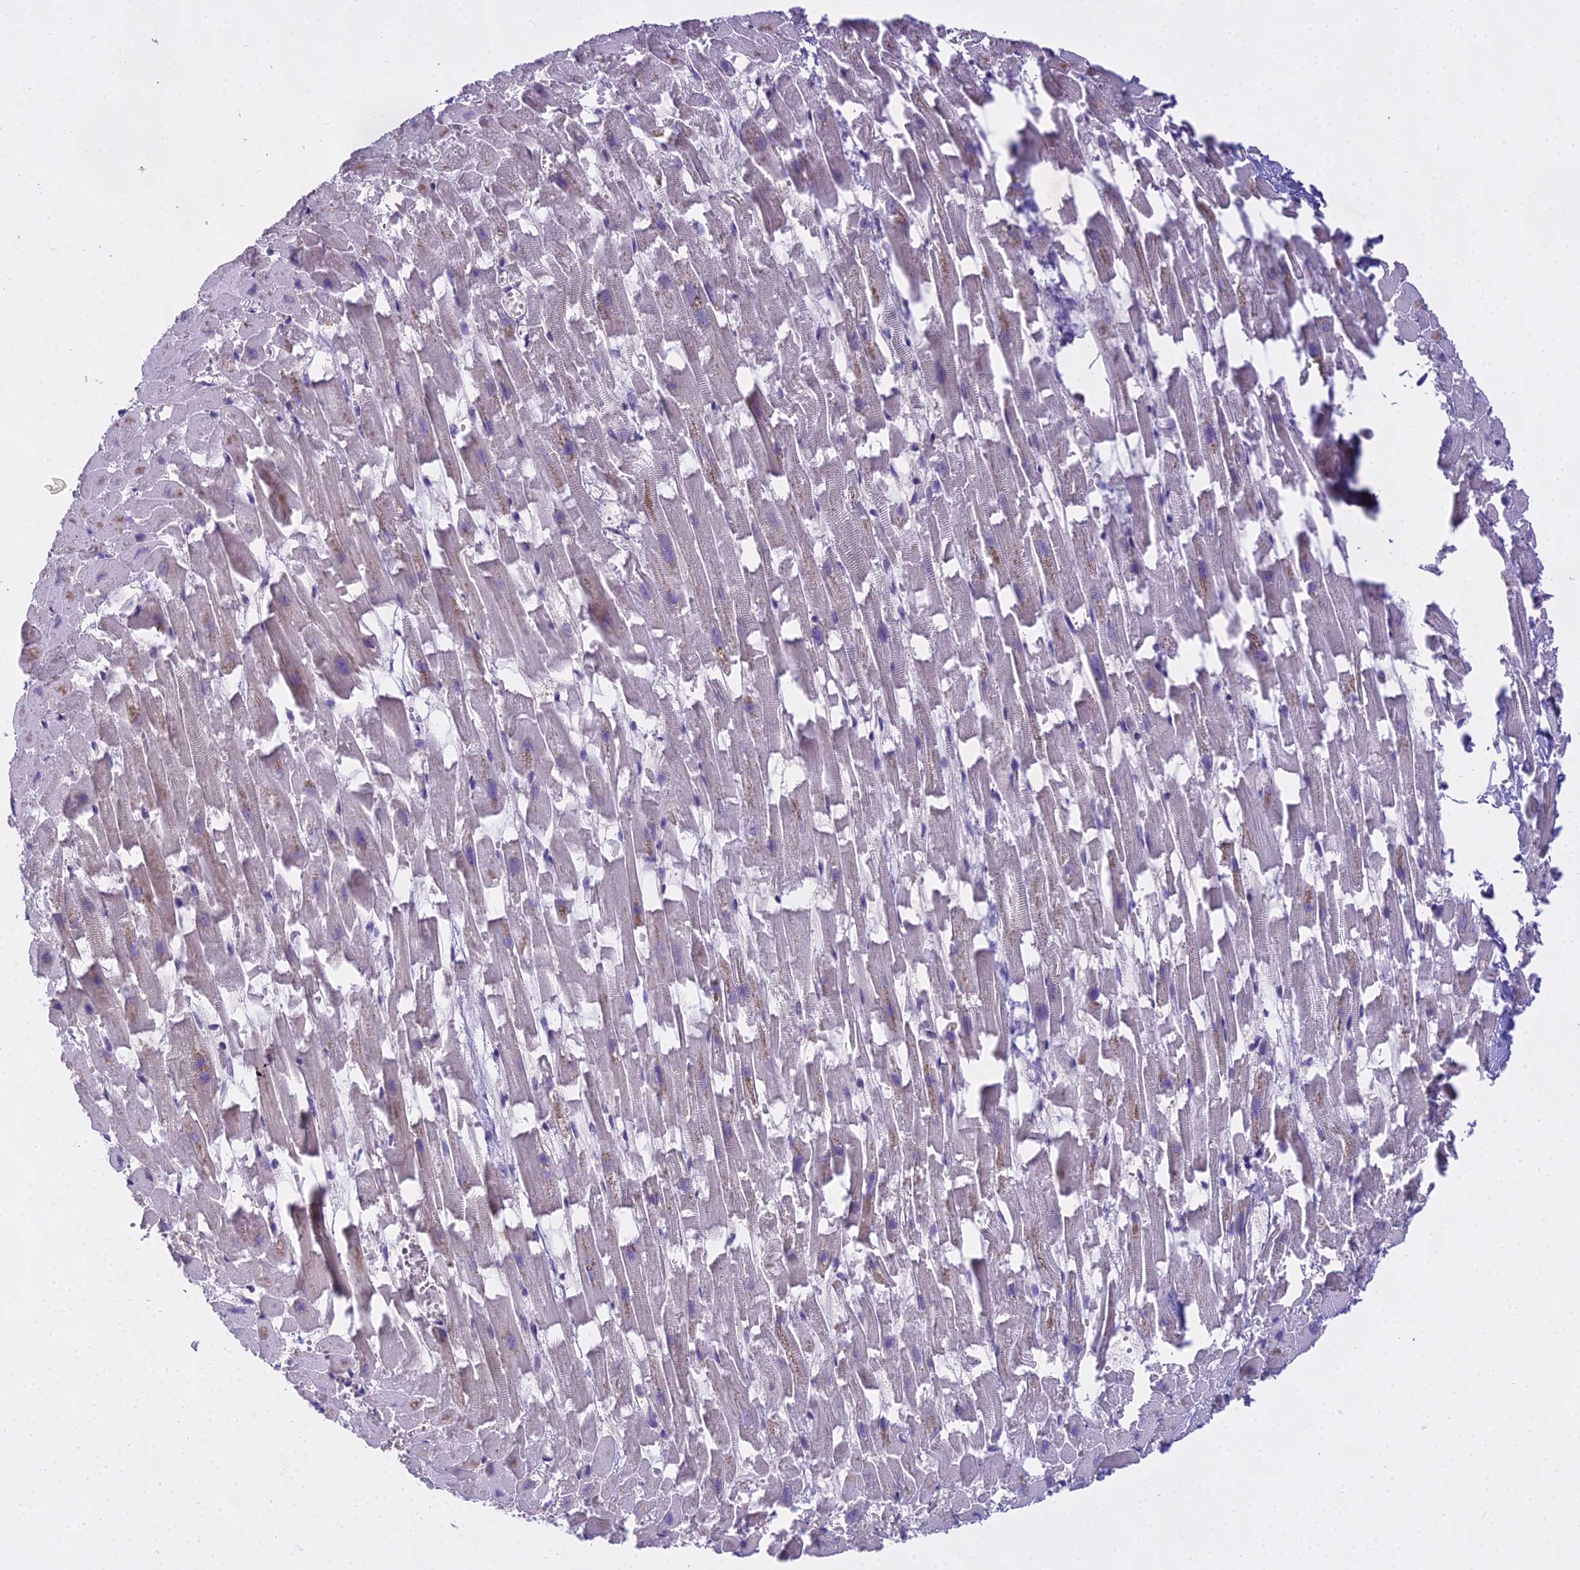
{"staining": {"intensity": "negative", "quantity": "none", "location": "none"}, "tissue": "heart muscle", "cell_type": "Cardiomyocytes", "image_type": "normal", "snomed": [{"axis": "morphology", "description": "Normal tissue, NOS"}, {"axis": "topography", "description": "Heart"}], "caption": "Image shows no protein positivity in cardiomyocytes of unremarkable heart muscle. (Brightfield microscopy of DAB (3,3'-diaminobenzidine) immunohistochemistry (IHC) at high magnification).", "gene": "MAT2A", "patient": {"sex": "female", "age": 64}}